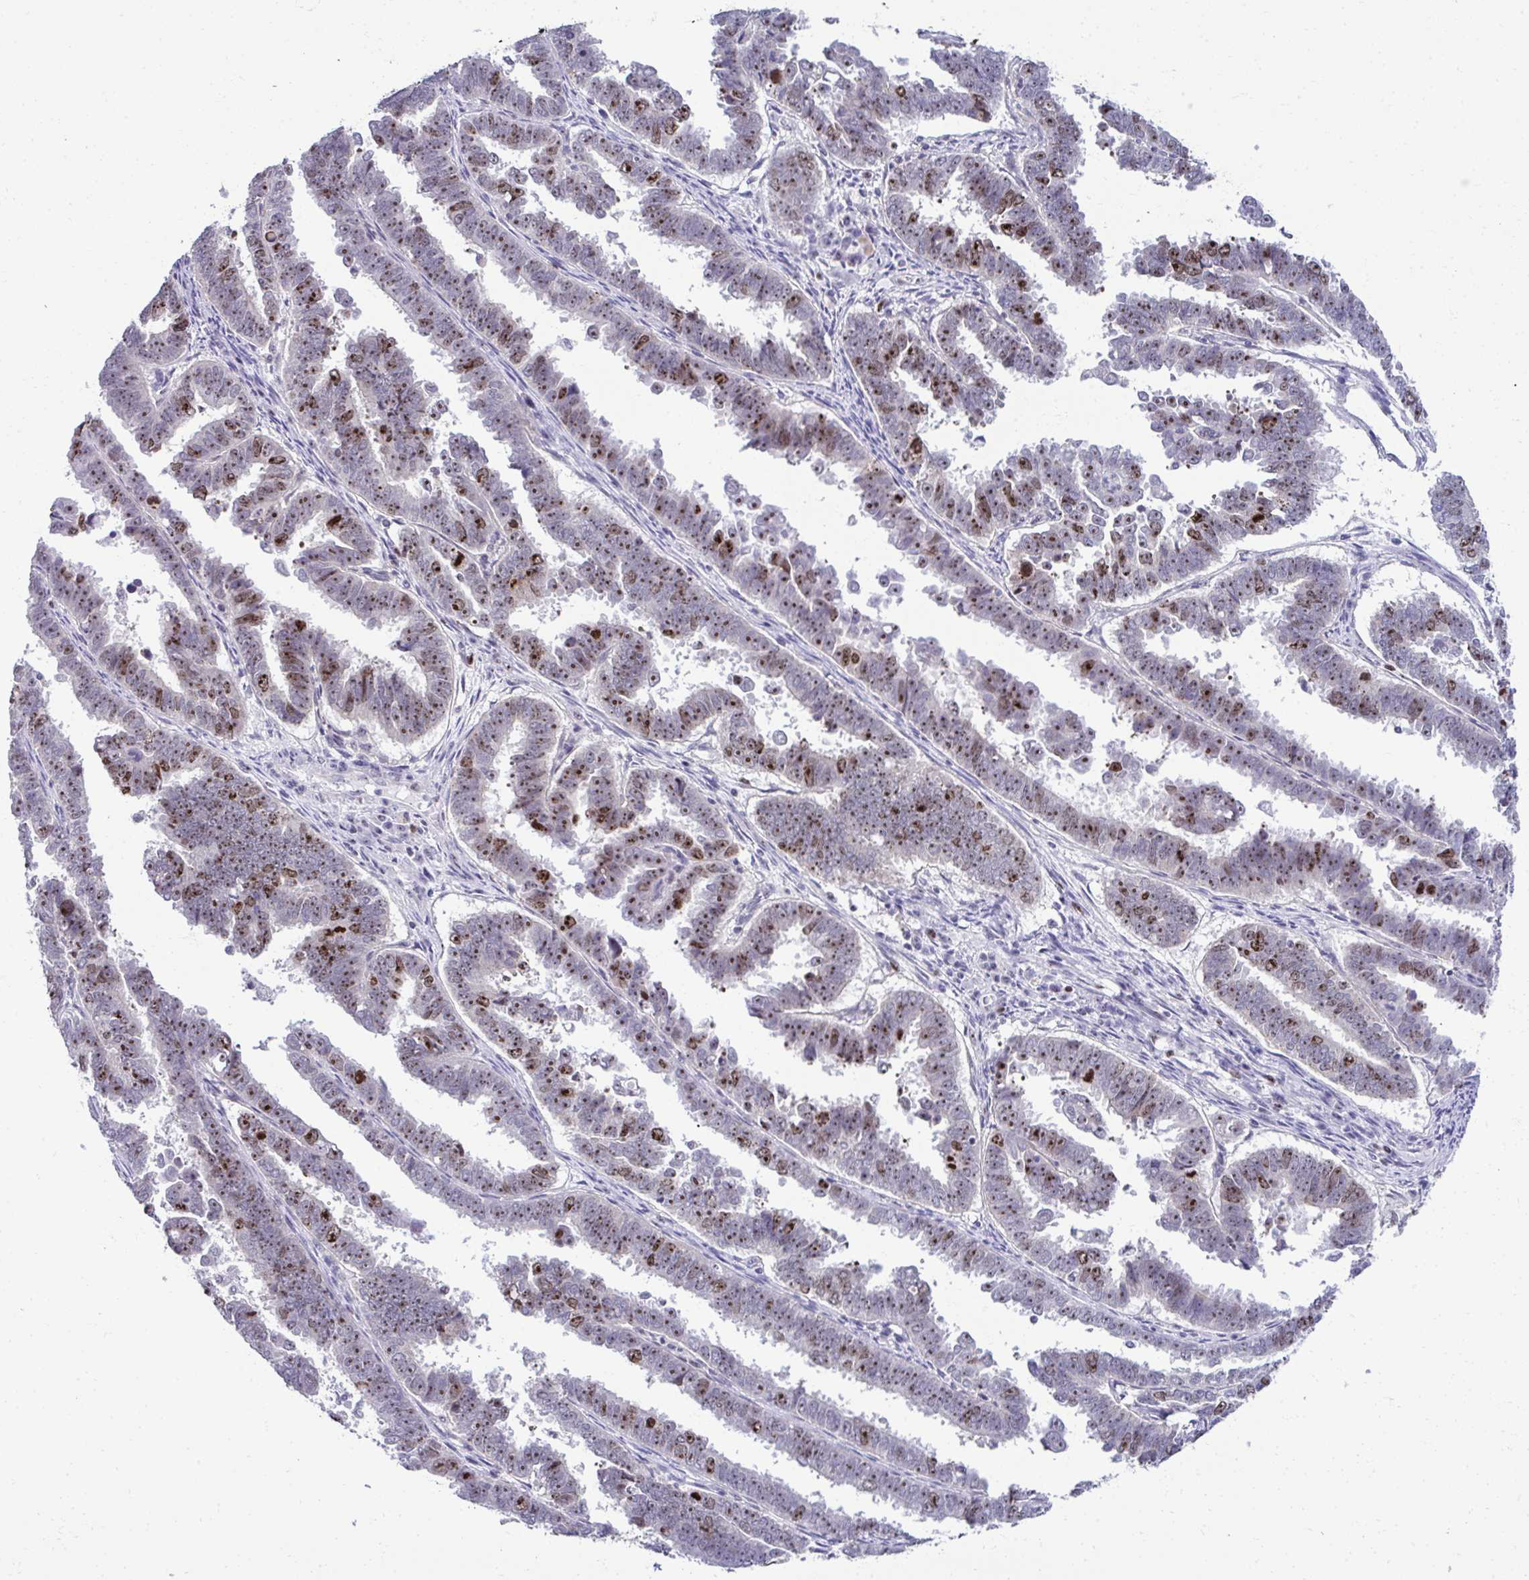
{"staining": {"intensity": "strong", "quantity": "25%-75%", "location": "nuclear"}, "tissue": "endometrial cancer", "cell_type": "Tumor cells", "image_type": "cancer", "snomed": [{"axis": "morphology", "description": "Adenocarcinoma, NOS"}, {"axis": "topography", "description": "Endometrium"}], "caption": "DAB immunohistochemical staining of human endometrial cancer (adenocarcinoma) exhibits strong nuclear protein staining in about 25%-75% of tumor cells.", "gene": "CEP72", "patient": {"sex": "female", "age": 75}}